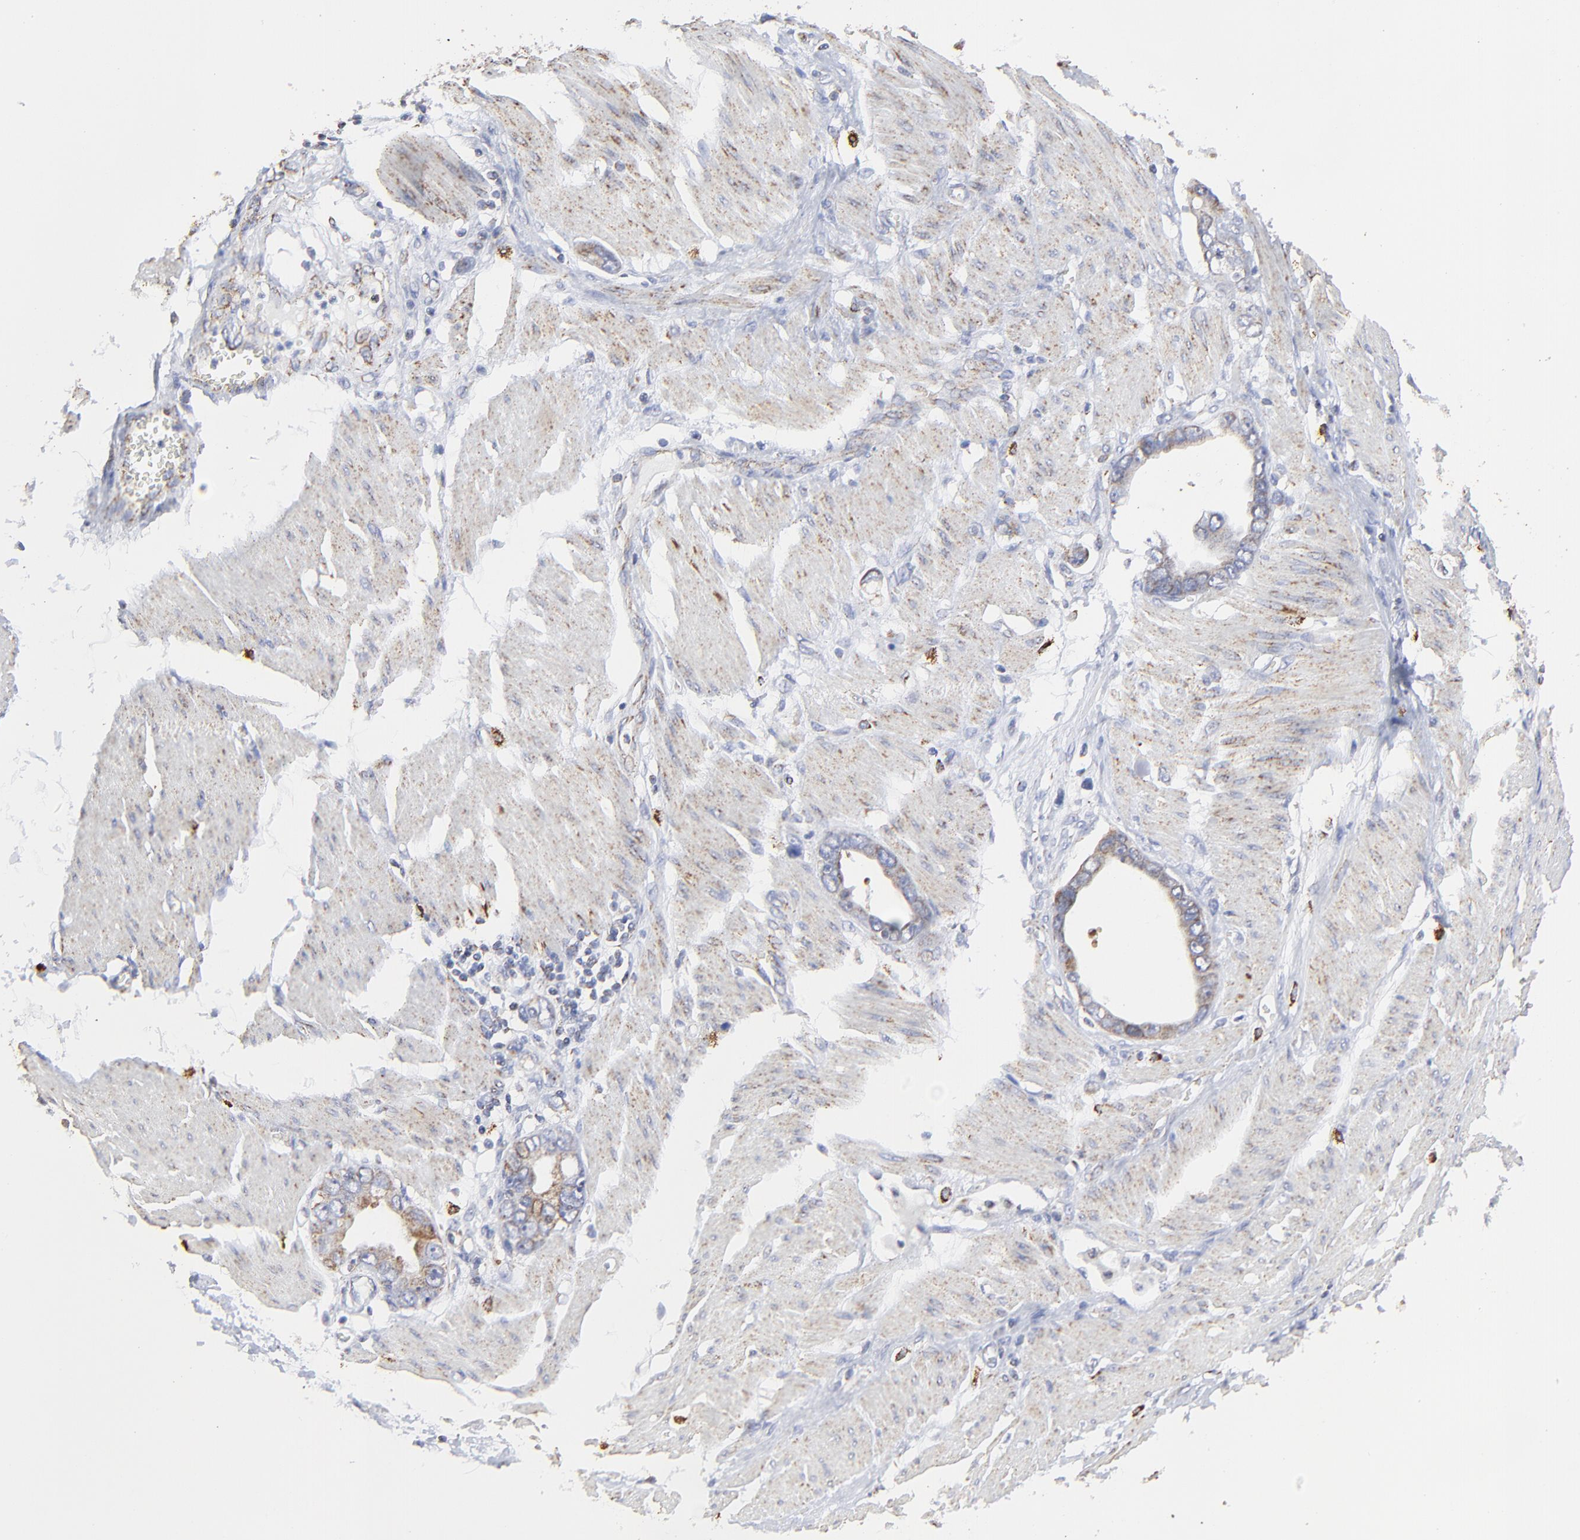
{"staining": {"intensity": "weak", "quantity": "<25%", "location": "cytoplasmic/membranous"}, "tissue": "stomach cancer", "cell_type": "Tumor cells", "image_type": "cancer", "snomed": [{"axis": "morphology", "description": "Adenocarcinoma, NOS"}, {"axis": "topography", "description": "Stomach"}], "caption": "A high-resolution micrograph shows immunohistochemistry (IHC) staining of adenocarcinoma (stomach), which demonstrates no significant positivity in tumor cells. (Brightfield microscopy of DAB (3,3'-diaminobenzidine) immunohistochemistry (IHC) at high magnification).", "gene": "PINK1", "patient": {"sex": "male", "age": 78}}